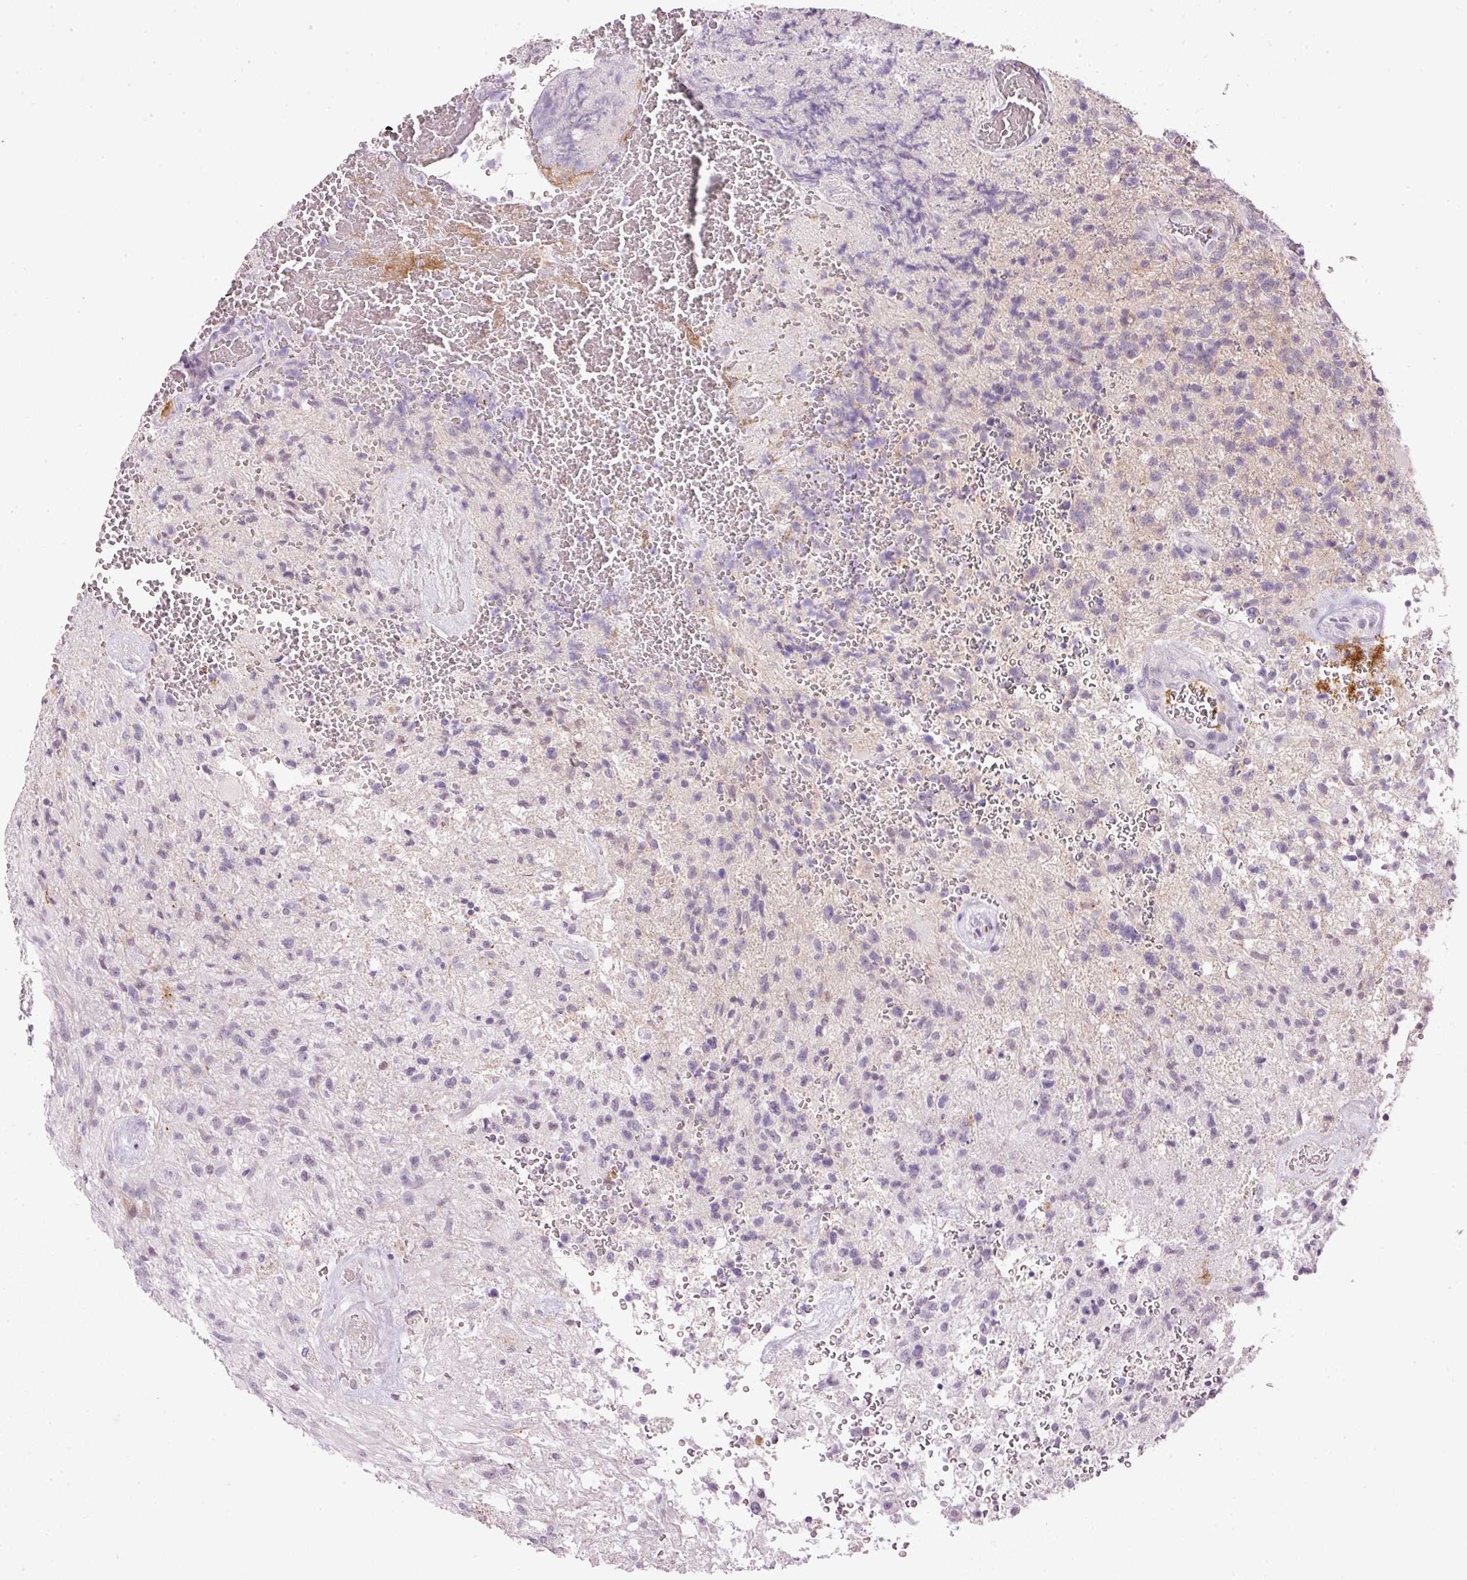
{"staining": {"intensity": "negative", "quantity": "none", "location": "none"}, "tissue": "glioma", "cell_type": "Tumor cells", "image_type": "cancer", "snomed": [{"axis": "morphology", "description": "Glioma, malignant, High grade"}, {"axis": "topography", "description": "Brain"}], "caption": "Tumor cells are negative for brown protein staining in glioma.", "gene": "SRC", "patient": {"sex": "male", "age": 56}}